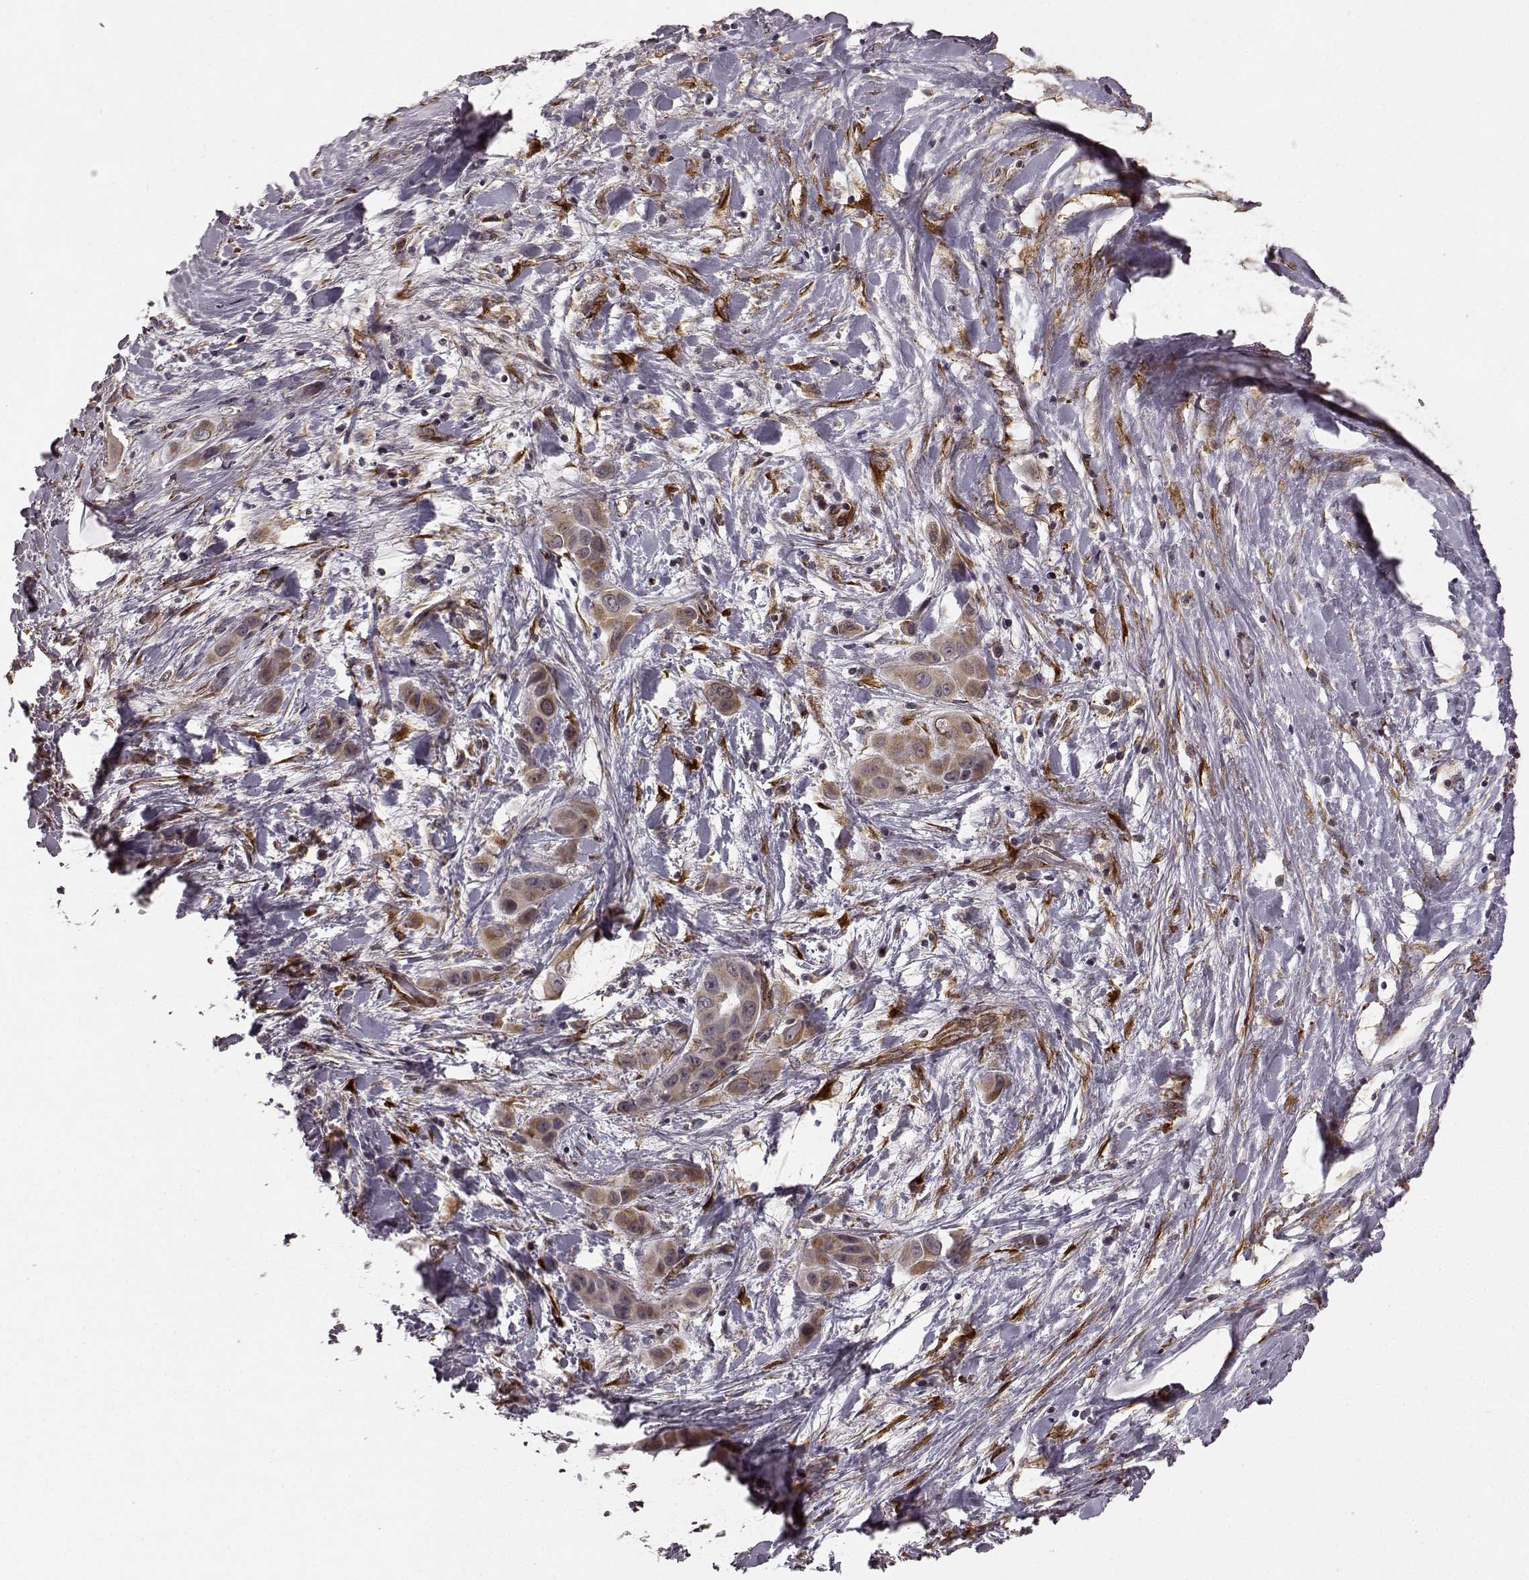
{"staining": {"intensity": "weak", "quantity": ">75%", "location": "cytoplasmic/membranous"}, "tissue": "liver cancer", "cell_type": "Tumor cells", "image_type": "cancer", "snomed": [{"axis": "morphology", "description": "Cholangiocarcinoma"}, {"axis": "topography", "description": "Liver"}], "caption": "IHC (DAB (3,3'-diaminobenzidine)) staining of liver cholangiocarcinoma shows weak cytoplasmic/membranous protein positivity in about >75% of tumor cells.", "gene": "TMEM14A", "patient": {"sex": "female", "age": 52}}